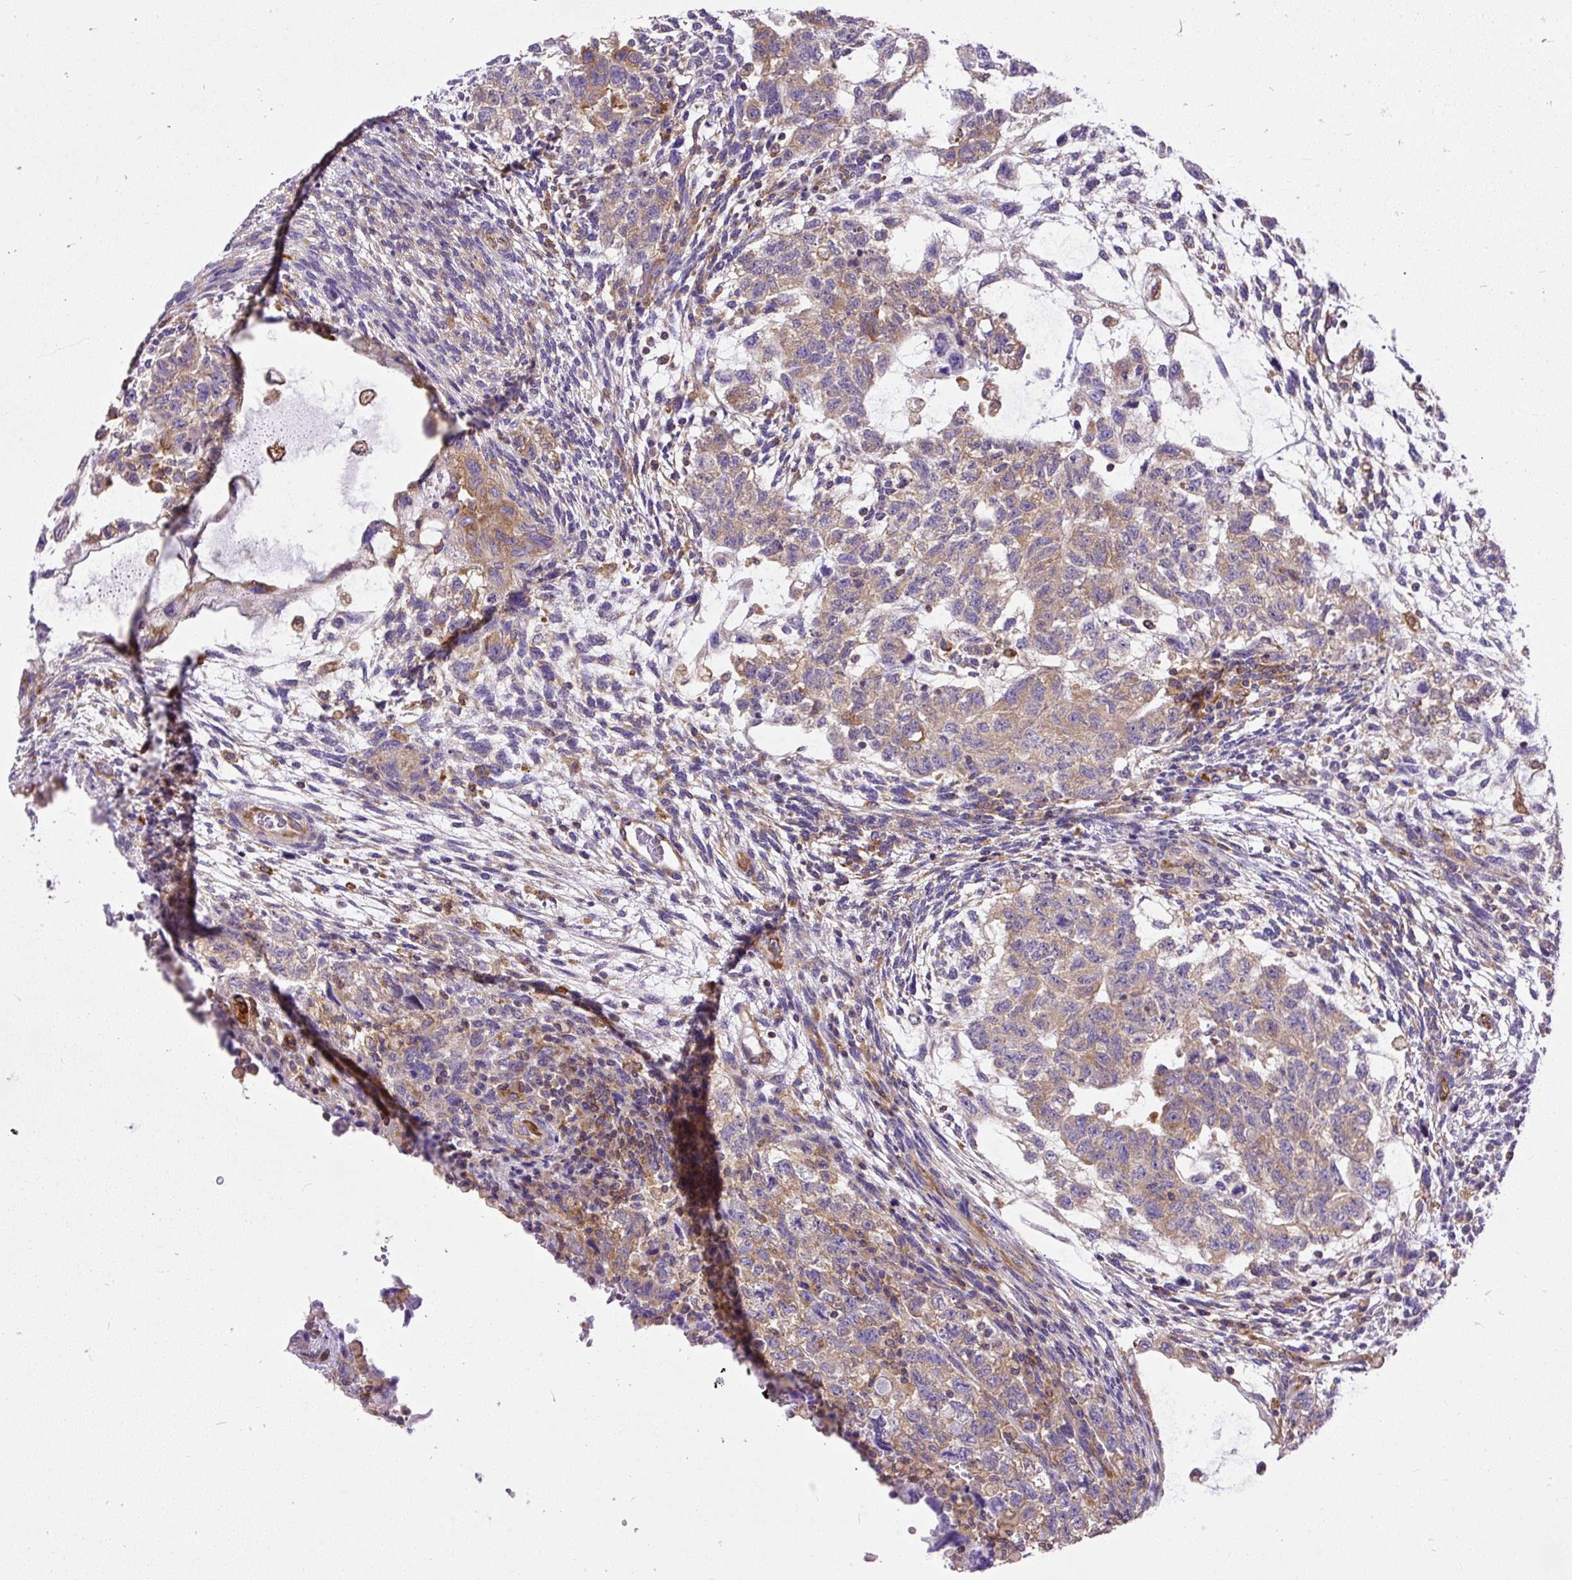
{"staining": {"intensity": "weak", "quantity": ">75%", "location": "cytoplasmic/membranous"}, "tissue": "testis cancer", "cell_type": "Tumor cells", "image_type": "cancer", "snomed": [{"axis": "morphology", "description": "Normal tissue, NOS"}, {"axis": "morphology", "description": "Carcinoma, Embryonal, NOS"}, {"axis": "topography", "description": "Testis"}], "caption": "Testis cancer stained with a brown dye shows weak cytoplasmic/membranous positive expression in about >75% of tumor cells.", "gene": "MAP1S", "patient": {"sex": "male", "age": 36}}